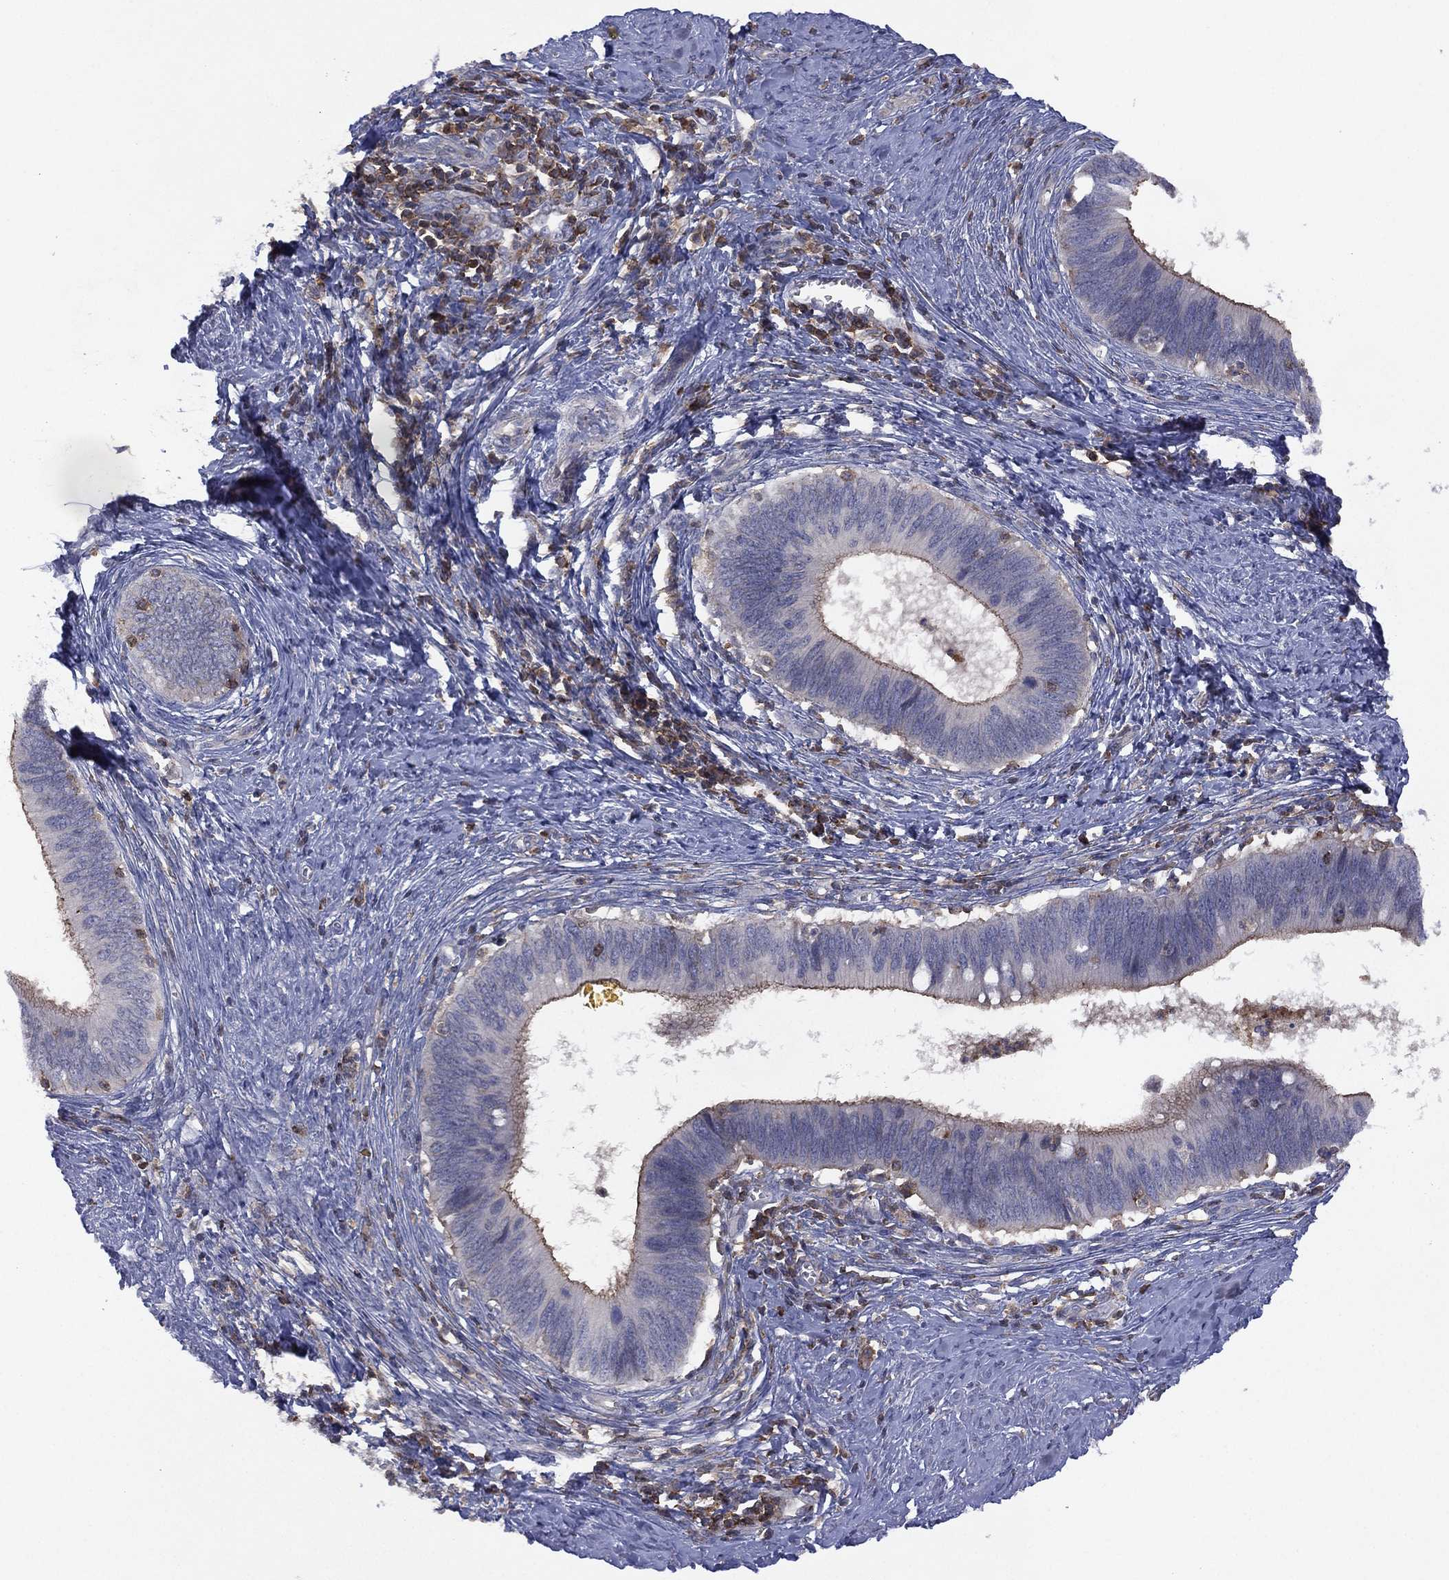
{"staining": {"intensity": "moderate", "quantity": "<25%", "location": "cytoplasmic/membranous"}, "tissue": "cervical cancer", "cell_type": "Tumor cells", "image_type": "cancer", "snomed": [{"axis": "morphology", "description": "Adenocarcinoma, NOS"}, {"axis": "topography", "description": "Cervix"}], "caption": "Cervical adenocarcinoma was stained to show a protein in brown. There is low levels of moderate cytoplasmic/membranous staining in about <25% of tumor cells.", "gene": "DOCK8", "patient": {"sex": "female", "age": 42}}